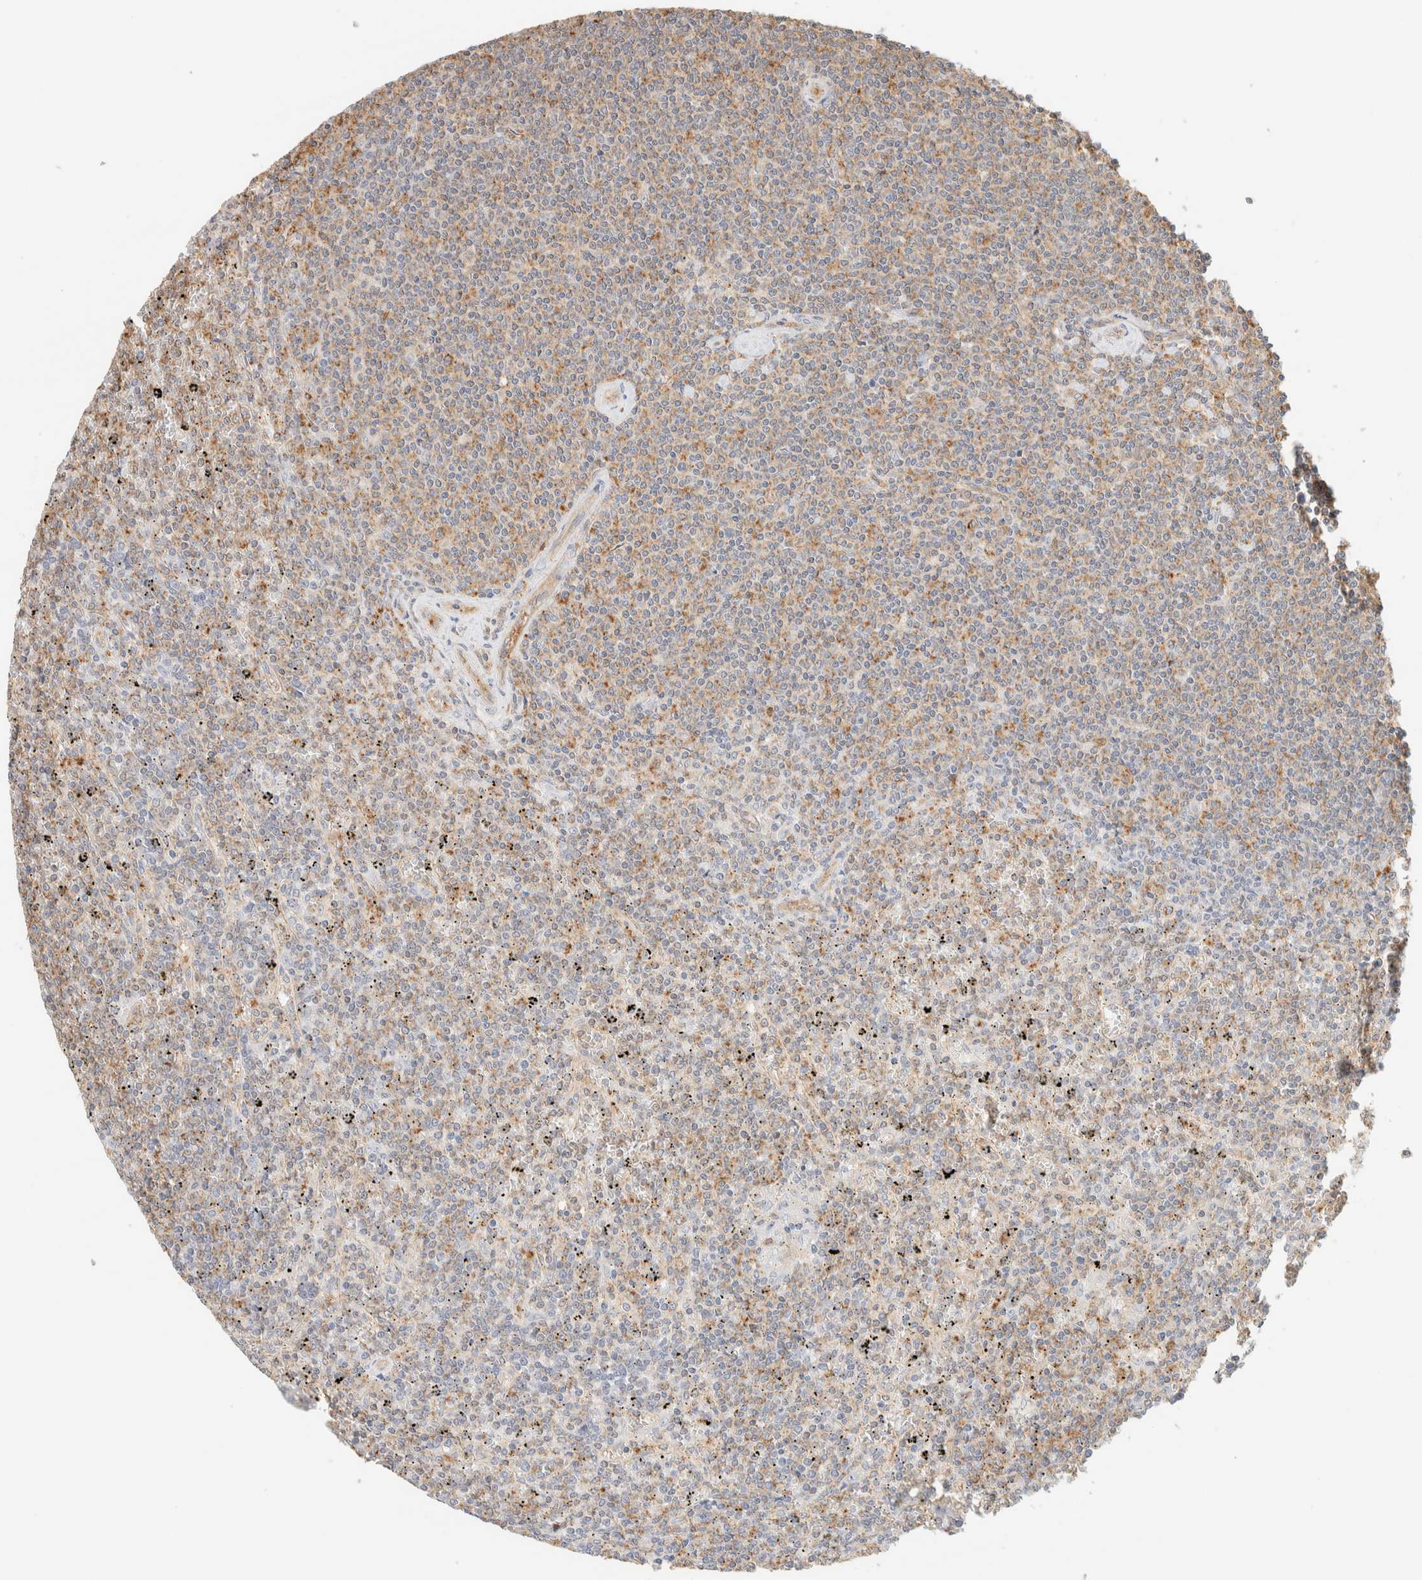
{"staining": {"intensity": "weak", "quantity": ">75%", "location": "cytoplasmic/membranous"}, "tissue": "lymphoma", "cell_type": "Tumor cells", "image_type": "cancer", "snomed": [{"axis": "morphology", "description": "Malignant lymphoma, non-Hodgkin's type, Low grade"}, {"axis": "topography", "description": "Spleen"}], "caption": "Immunohistochemical staining of human malignant lymphoma, non-Hodgkin's type (low-grade) demonstrates low levels of weak cytoplasmic/membranous positivity in about >75% of tumor cells. The staining was performed using DAB (3,3'-diaminobenzidine), with brown indicating positive protein expression. Nuclei are stained blue with hematoxylin.", "gene": "TBC1D8B", "patient": {"sex": "female", "age": 19}}